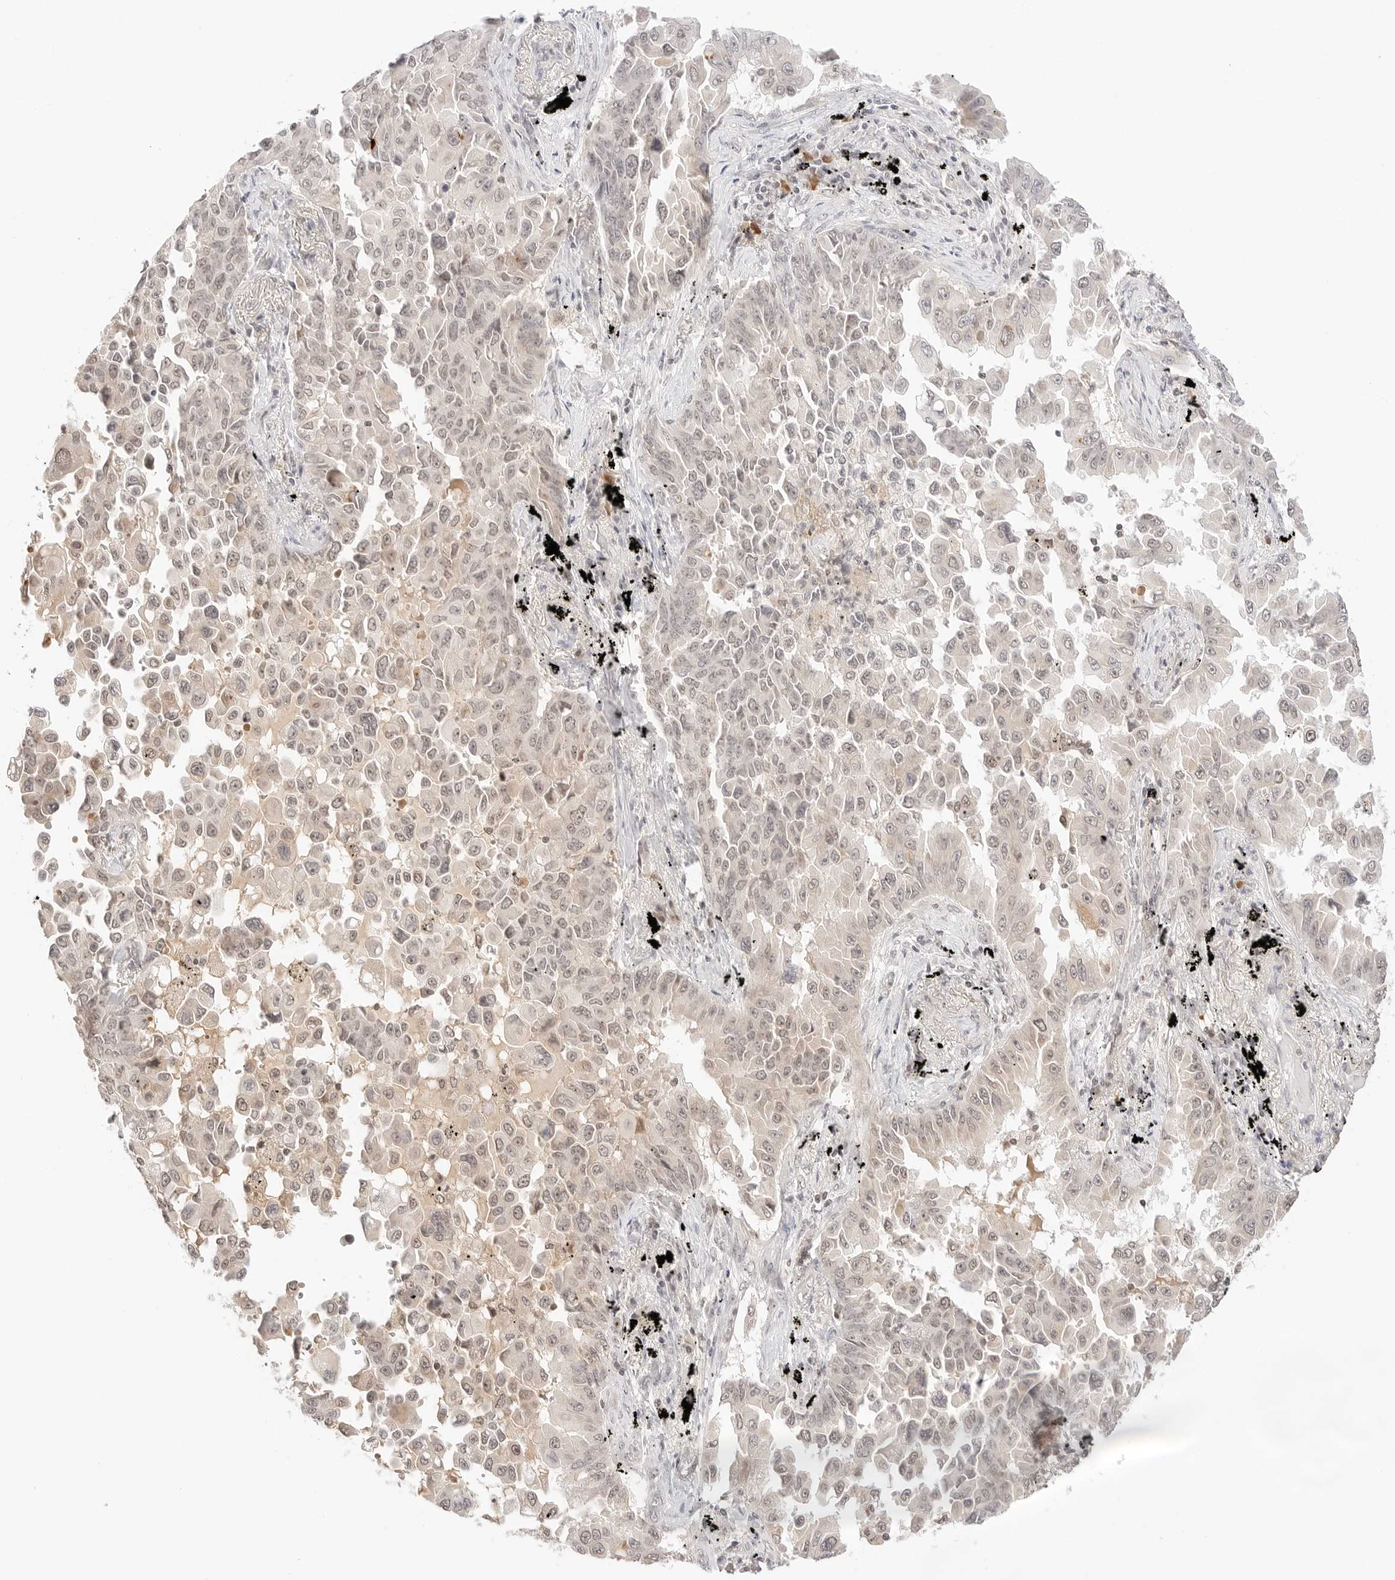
{"staining": {"intensity": "weak", "quantity": ">75%", "location": "cytoplasmic/membranous,nuclear"}, "tissue": "lung cancer", "cell_type": "Tumor cells", "image_type": "cancer", "snomed": [{"axis": "morphology", "description": "Adenocarcinoma, NOS"}, {"axis": "topography", "description": "Lung"}], "caption": "Immunohistochemical staining of human adenocarcinoma (lung) shows weak cytoplasmic/membranous and nuclear protein staining in approximately >75% of tumor cells.", "gene": "SEPTIN4", "patient": {"sex": "female", "age": 67}}